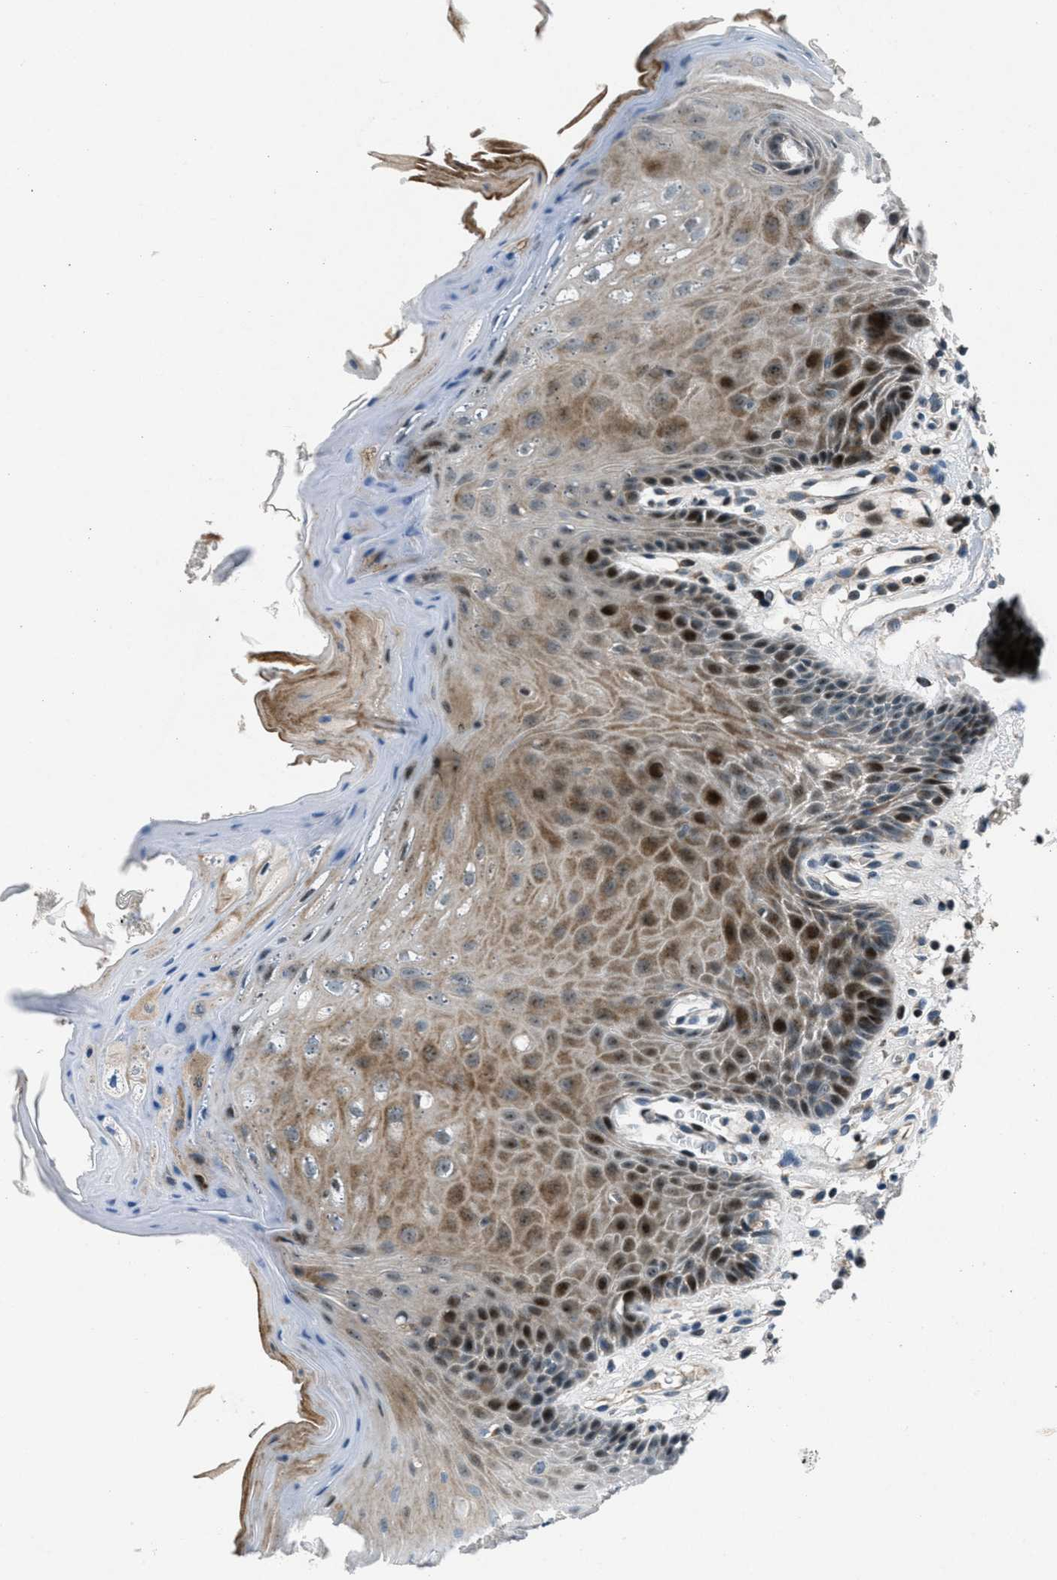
{"staining": {"intensity": "strong", "quantity": "<25%", "location": "cytoplasmic/membranous,nuclear"}, "tissue": "oral mucosa", "cell_type": "Squamous epithelial cells", "image_type": "normal", "snomed": [{"axis": "morphology", "description": "Normal tissue, NOS"}, {"axis": "morphology", "description": "Squamous cell carcinoma, NOS"}, {"axis": "topography", "description": "Oral tissue"}, {"axis": "topography", "description": "Head-Neck"}], "caption": "Oral mucosa stained for a protein (brown) displays strong cytoplasmic/membranous,nuclear positive positivity in approximately <25% of squamous epithelial cells.", "gene": "CLEC2D", "patient": {"sex": "male", "age": 71}}